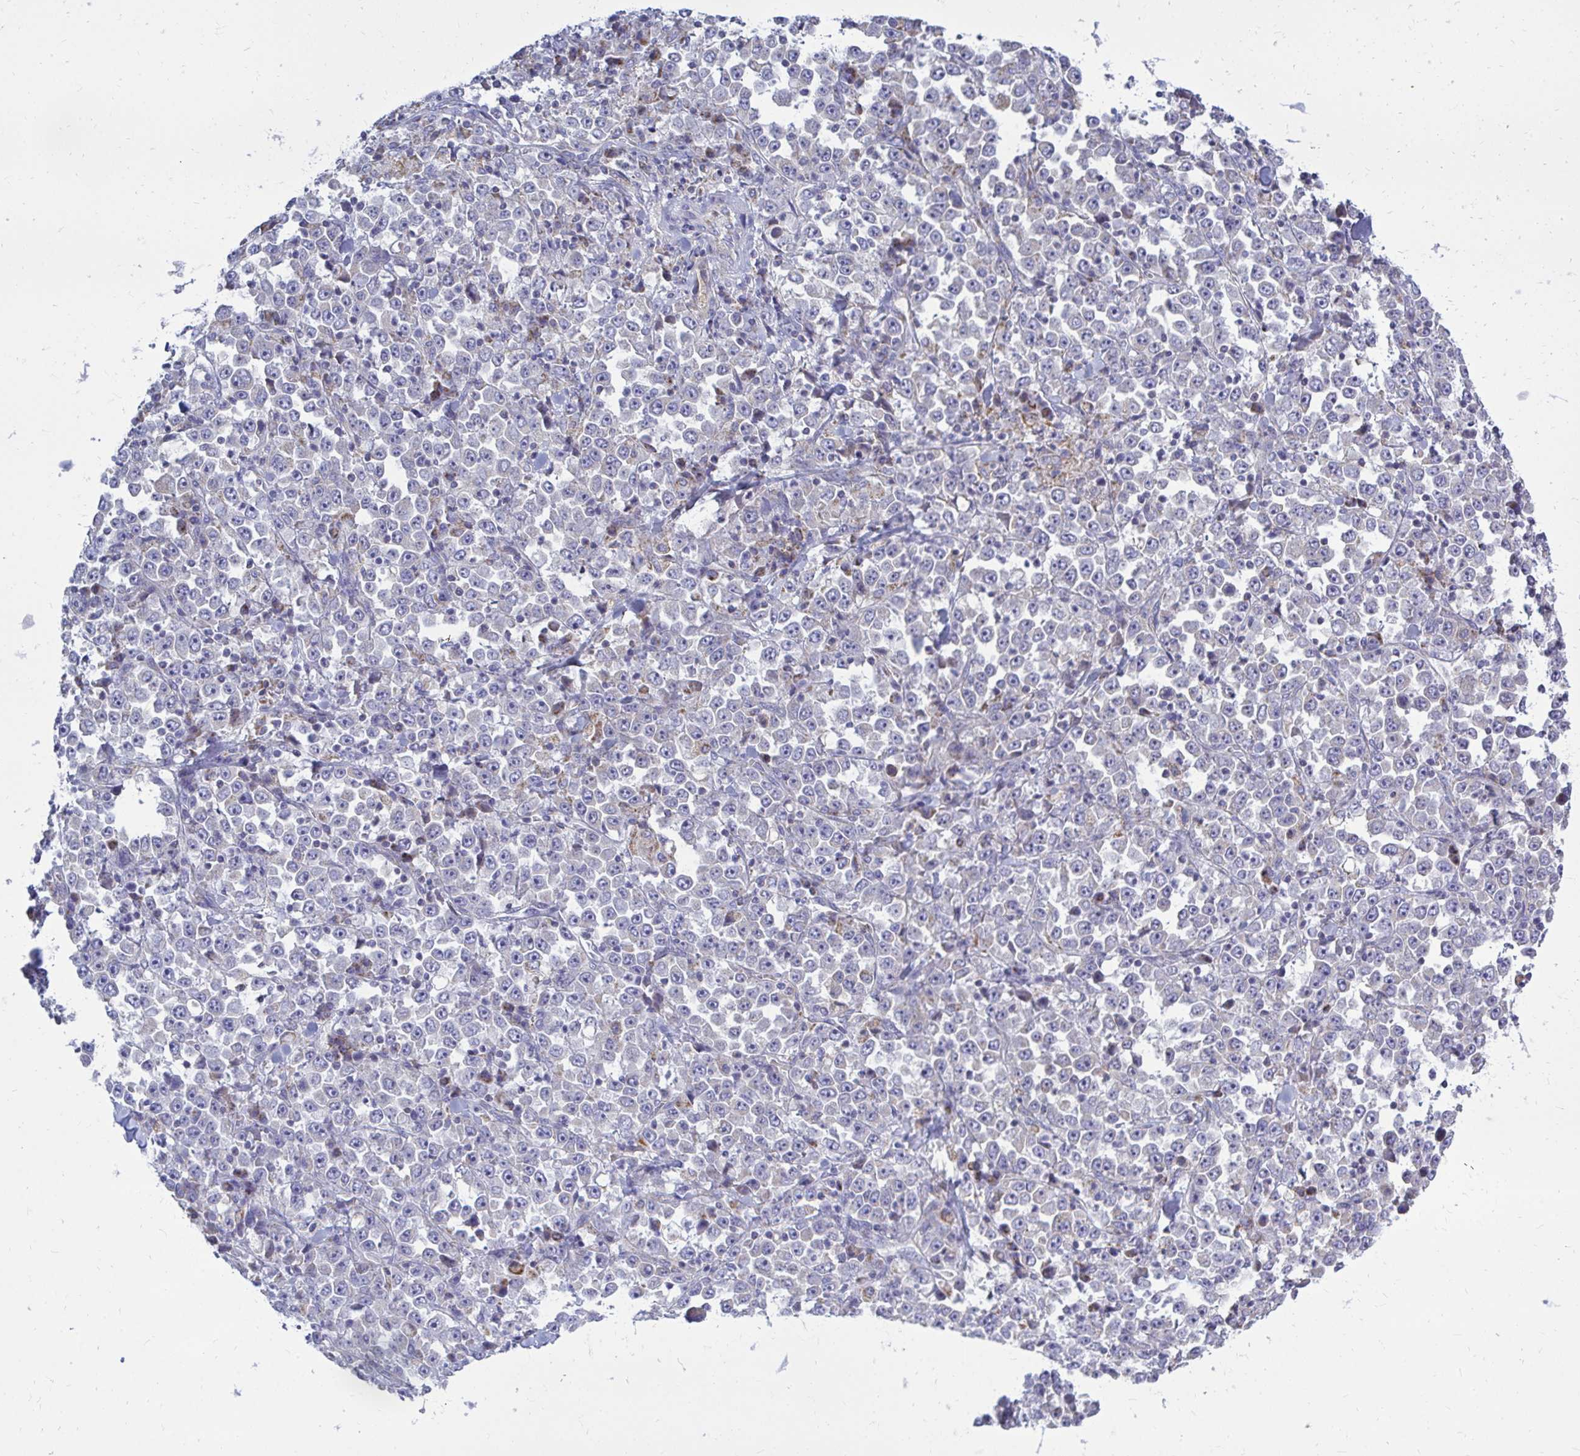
{"staining": {"intensity": "negative", "quantity": "none", "location": "none"}, "tissue": "stomach cancer", "cell_type": "Tumor cells", "image_type": "cancer", "snomed": [{"axis": "morphology", "description": "Normal tissue, NOS"}, {"axis": "morphology", "description": "Adenocarcinoma, NOS"}, {"axis": "topography", "description": "Stomach, upper"}, {"axis": "topography", "description": "Stomach"}], "caption": "A histopathology image of human stomach adenocarcinoma is negative for staining in tumor cells.", "gene": "OR10R2", "patient": {"sex": "male", "age": 59}}